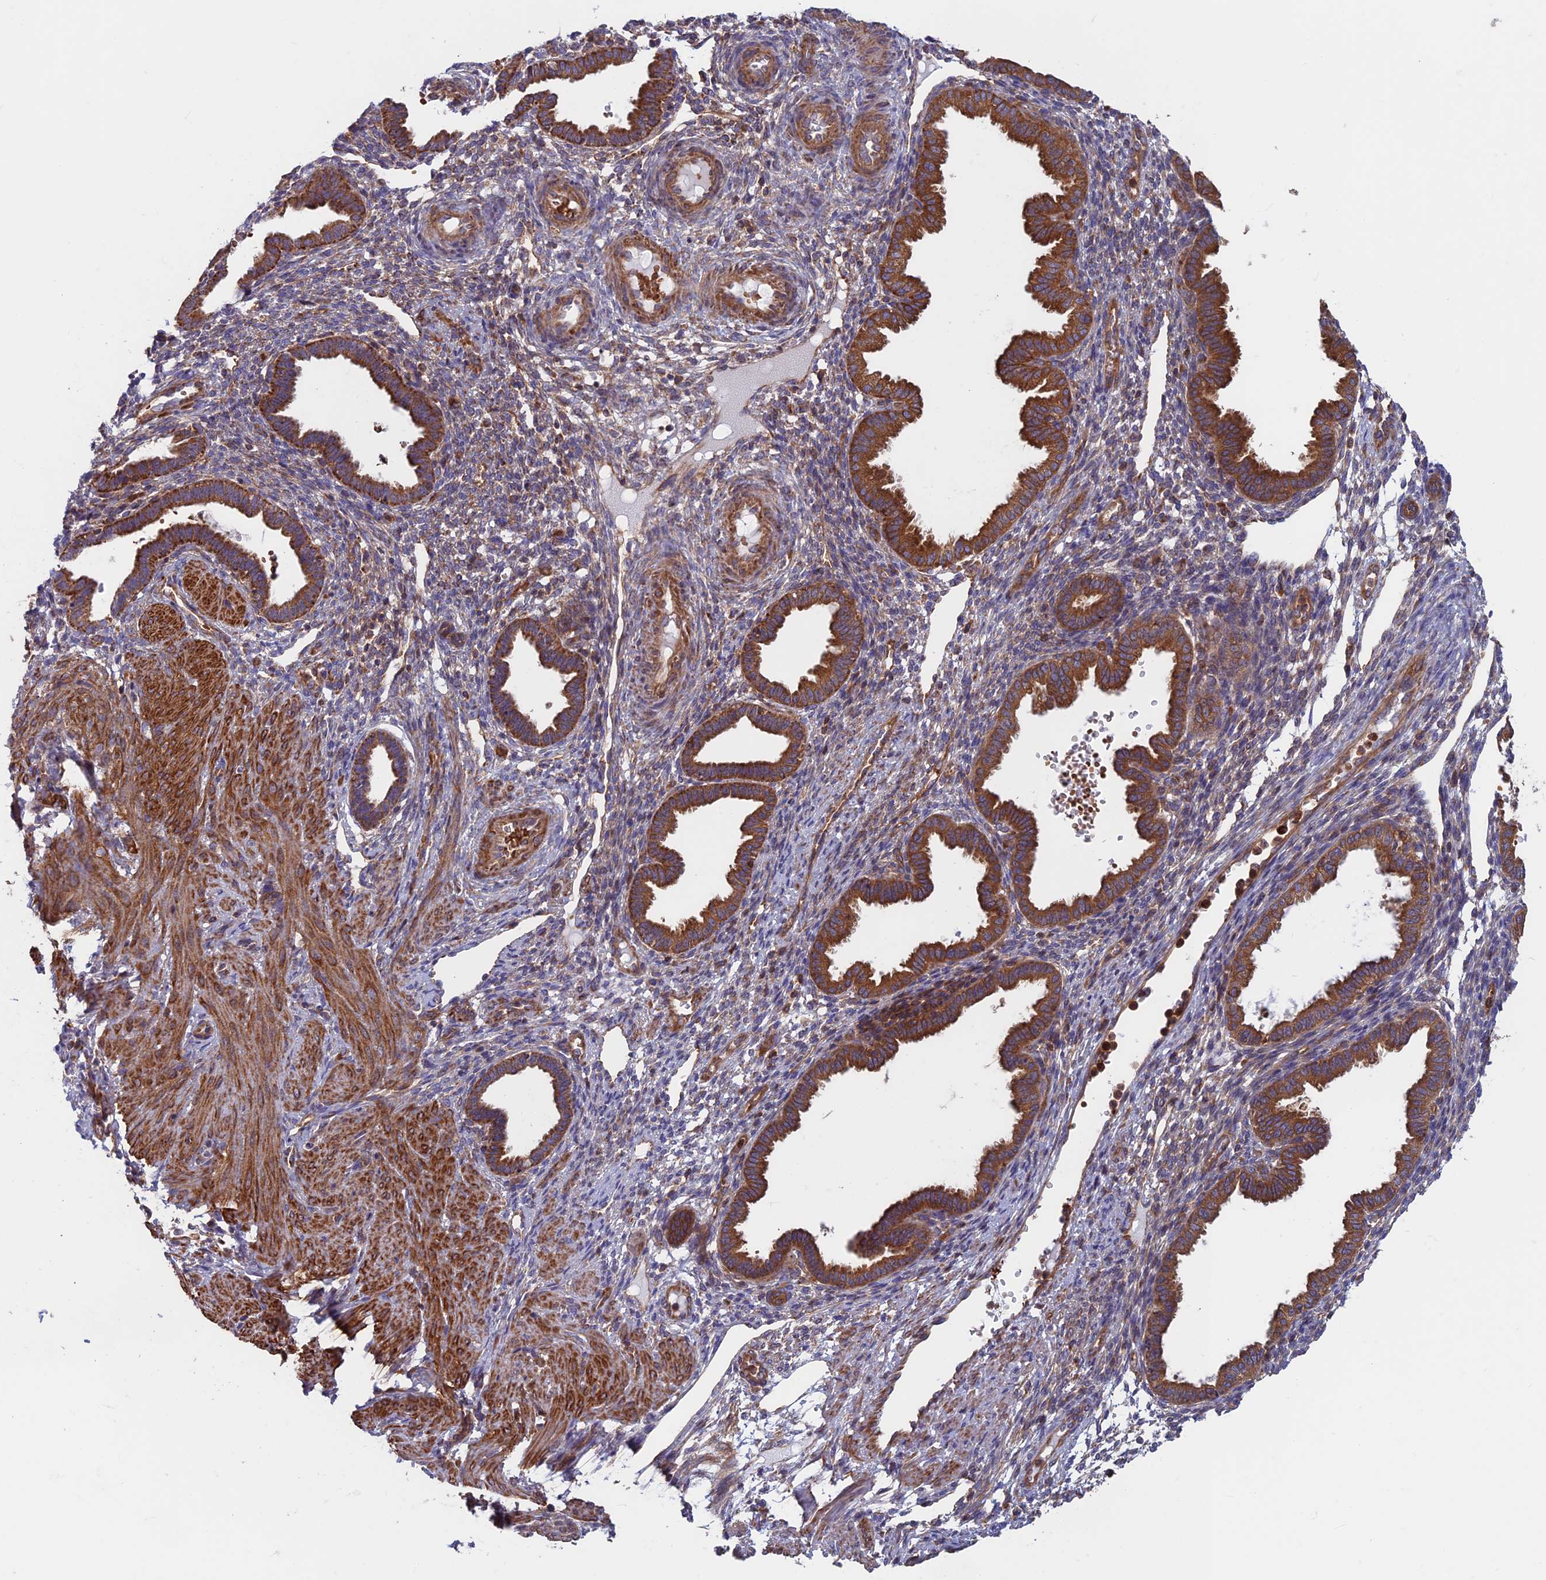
{"staining": {"intensity": "moderate", "quantity": "<25%", "location": "cytoplasmic/membranous"}, "tissue": "endometrium", "cell_type": "Cells in endometrial stroma", "image_type": "normal", "snomed": [{"axis": "morphology", "description": "Normal tissue, NOS"}, {"axis": "topography", "description": "Endometrium"}], "caption": "Immunohistochemistry staining of normal endometrium, which reveals low levels of moderate cytoplasmic/membranous expression in about <25% of cells in endometrial stroma indicating moderate cytoplasmic/membranous protein staining. The staining was performed using DAB (brown) for protein detection and nuclei were counterstained in hematoxylin (blue).", "gene": "DNM1L", "patient": {"sex": "female", "age": 33}}